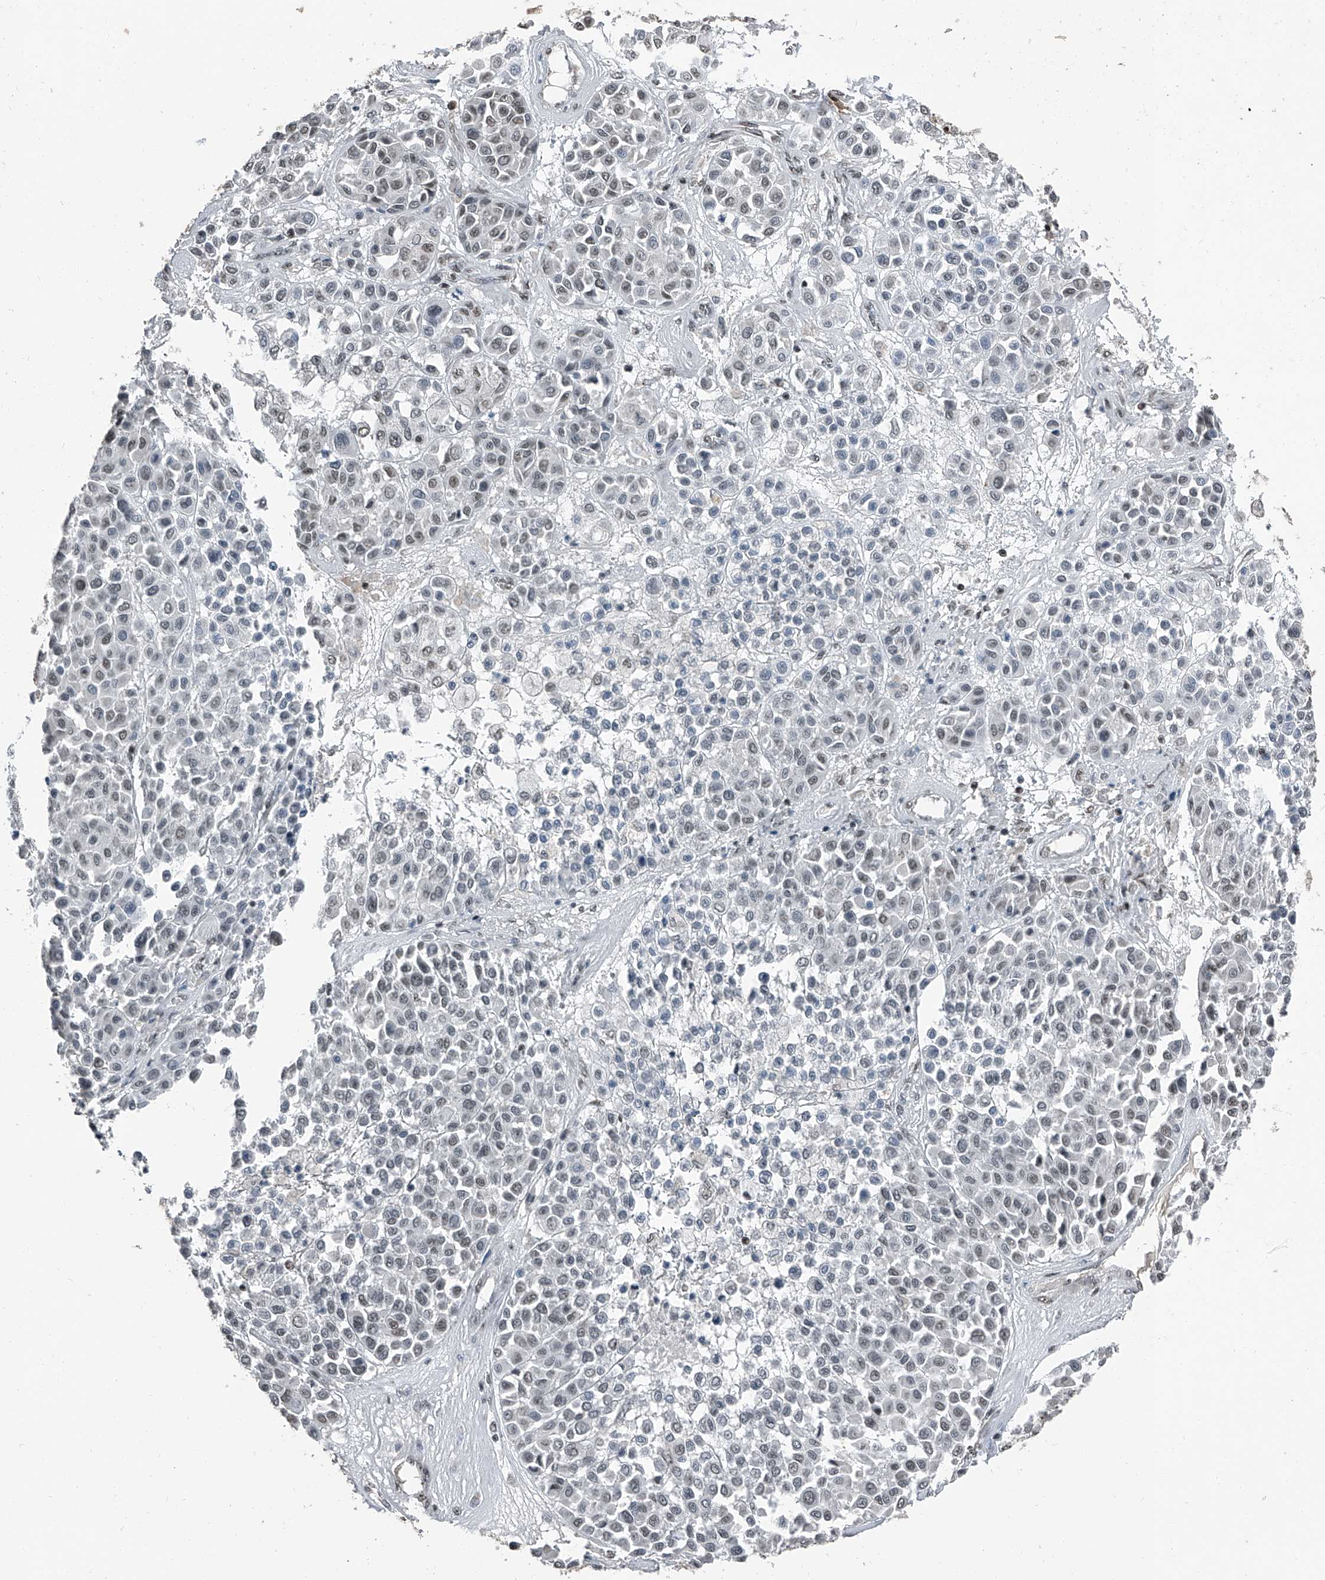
{"staining": {"intensity": "weak", "quantity": "<25%", "location": "nuclear"}, "tissue": "melanoma", "cell_type": "Tumor cells", "image_type": "cancer", "snomed": [{"axis": "morphology", "description": "Malignant melanoma, Metastatic site"}, {"axis": "topography", "description": "Soft tissue"}], "caption": "A high-resolution histopathology image shows immunohistochemistry (IHC) staining of malignant melanoma (metastatic site), which displays no significant staining in tumor cells. (Immunohistochemistry, brightfield microscopy, high magnification).", "gene": "TCOF1", "patient": {"sex": "male", "age": 41}}